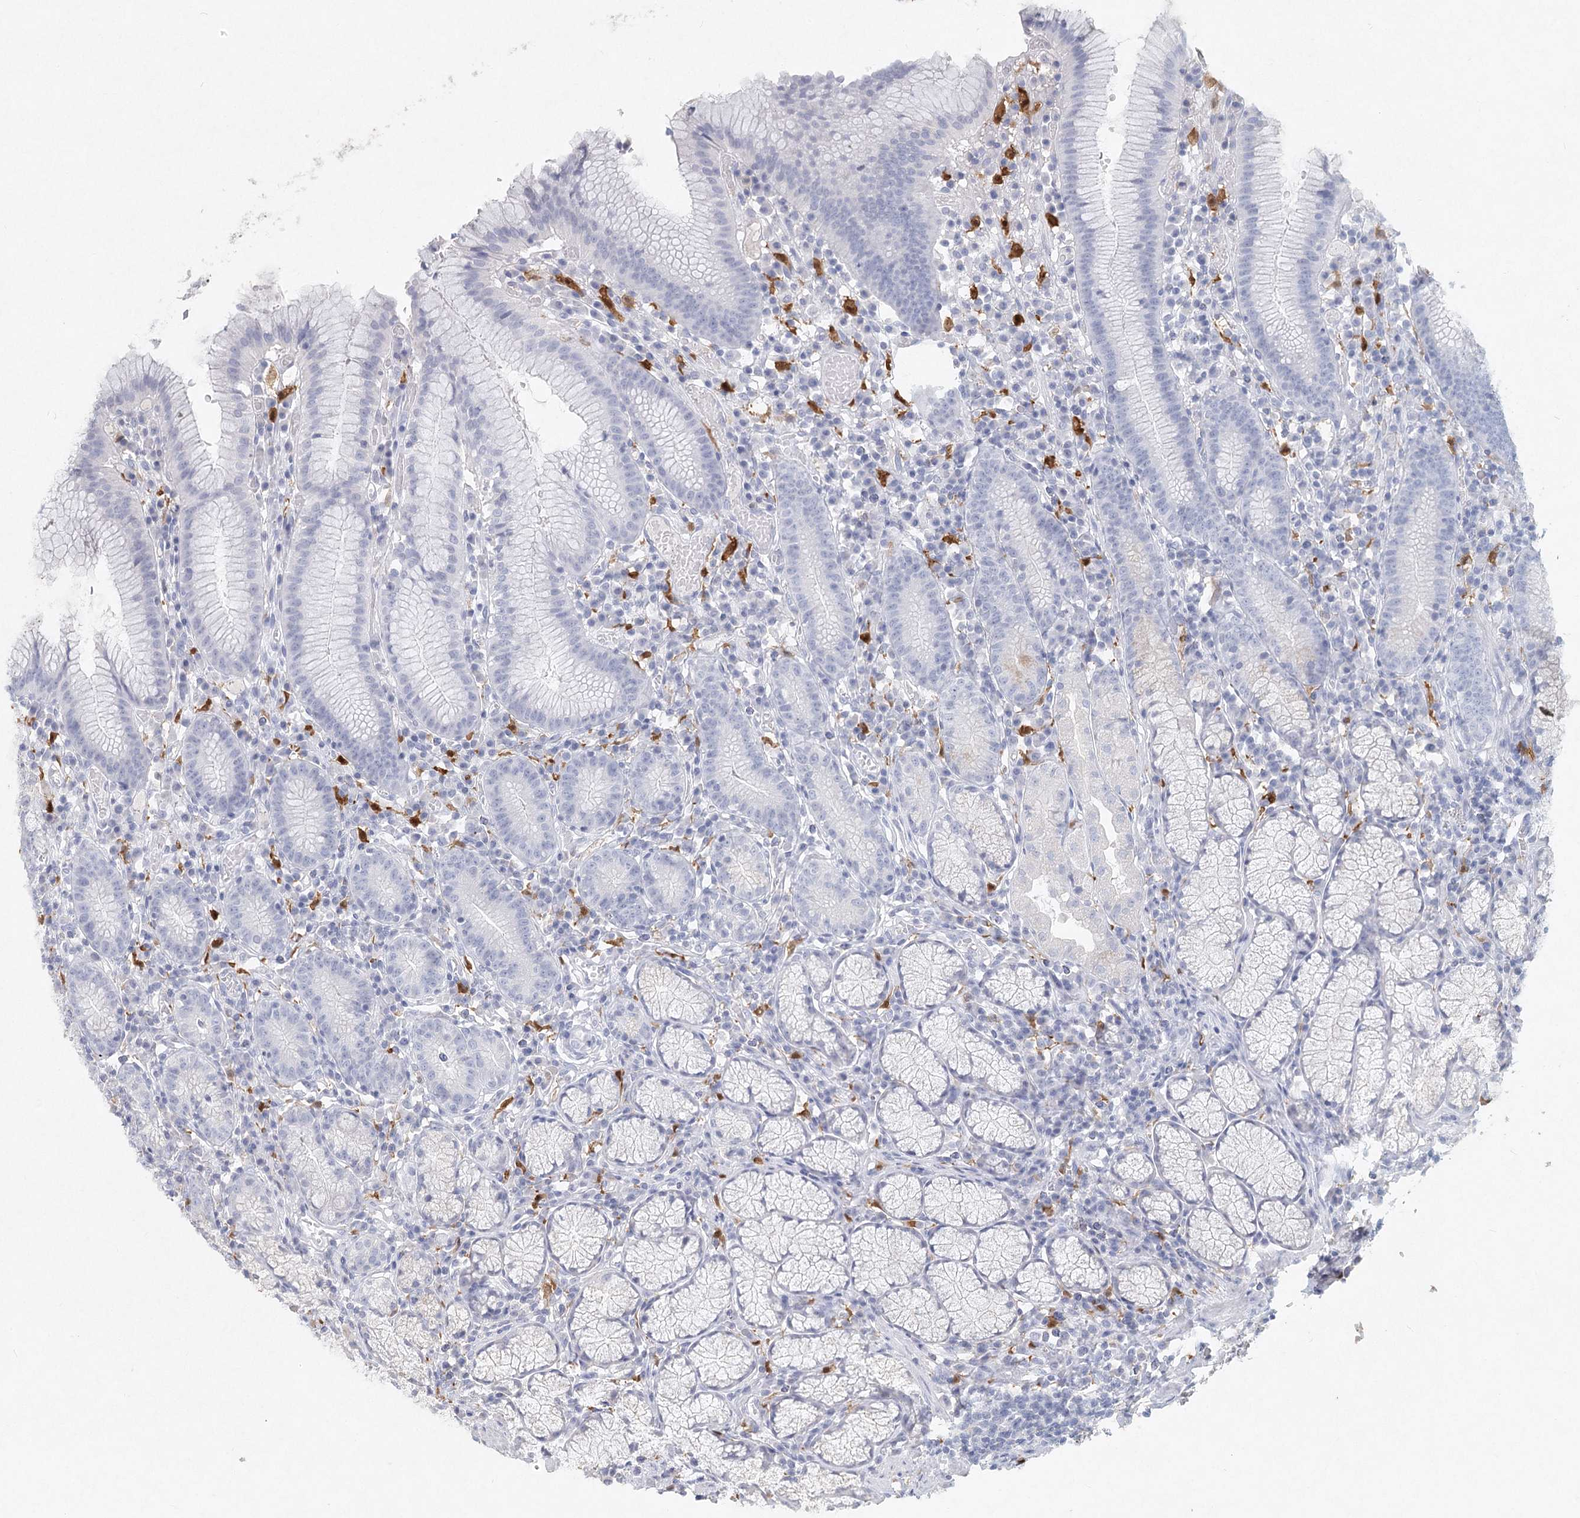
{"staining": {"intensity": "negative", "quantity": "none", "location": "none"}, "tissue": "stomach", "cell_type": "Glandular cells", "image_type": "normal", "snomed": [{"axis": "morphology", "description": "Normal tissue, NOS"}, {"axis": "topography", "description": "Stomach"}], "caption": "A high-resolution micrograph shows immunohistochemistry (IHC) staining of benign stomach, which reveals no significant expression in glandular cells.", "gene": "ARSI", "patient": {"sex": "male", "age": 55}}